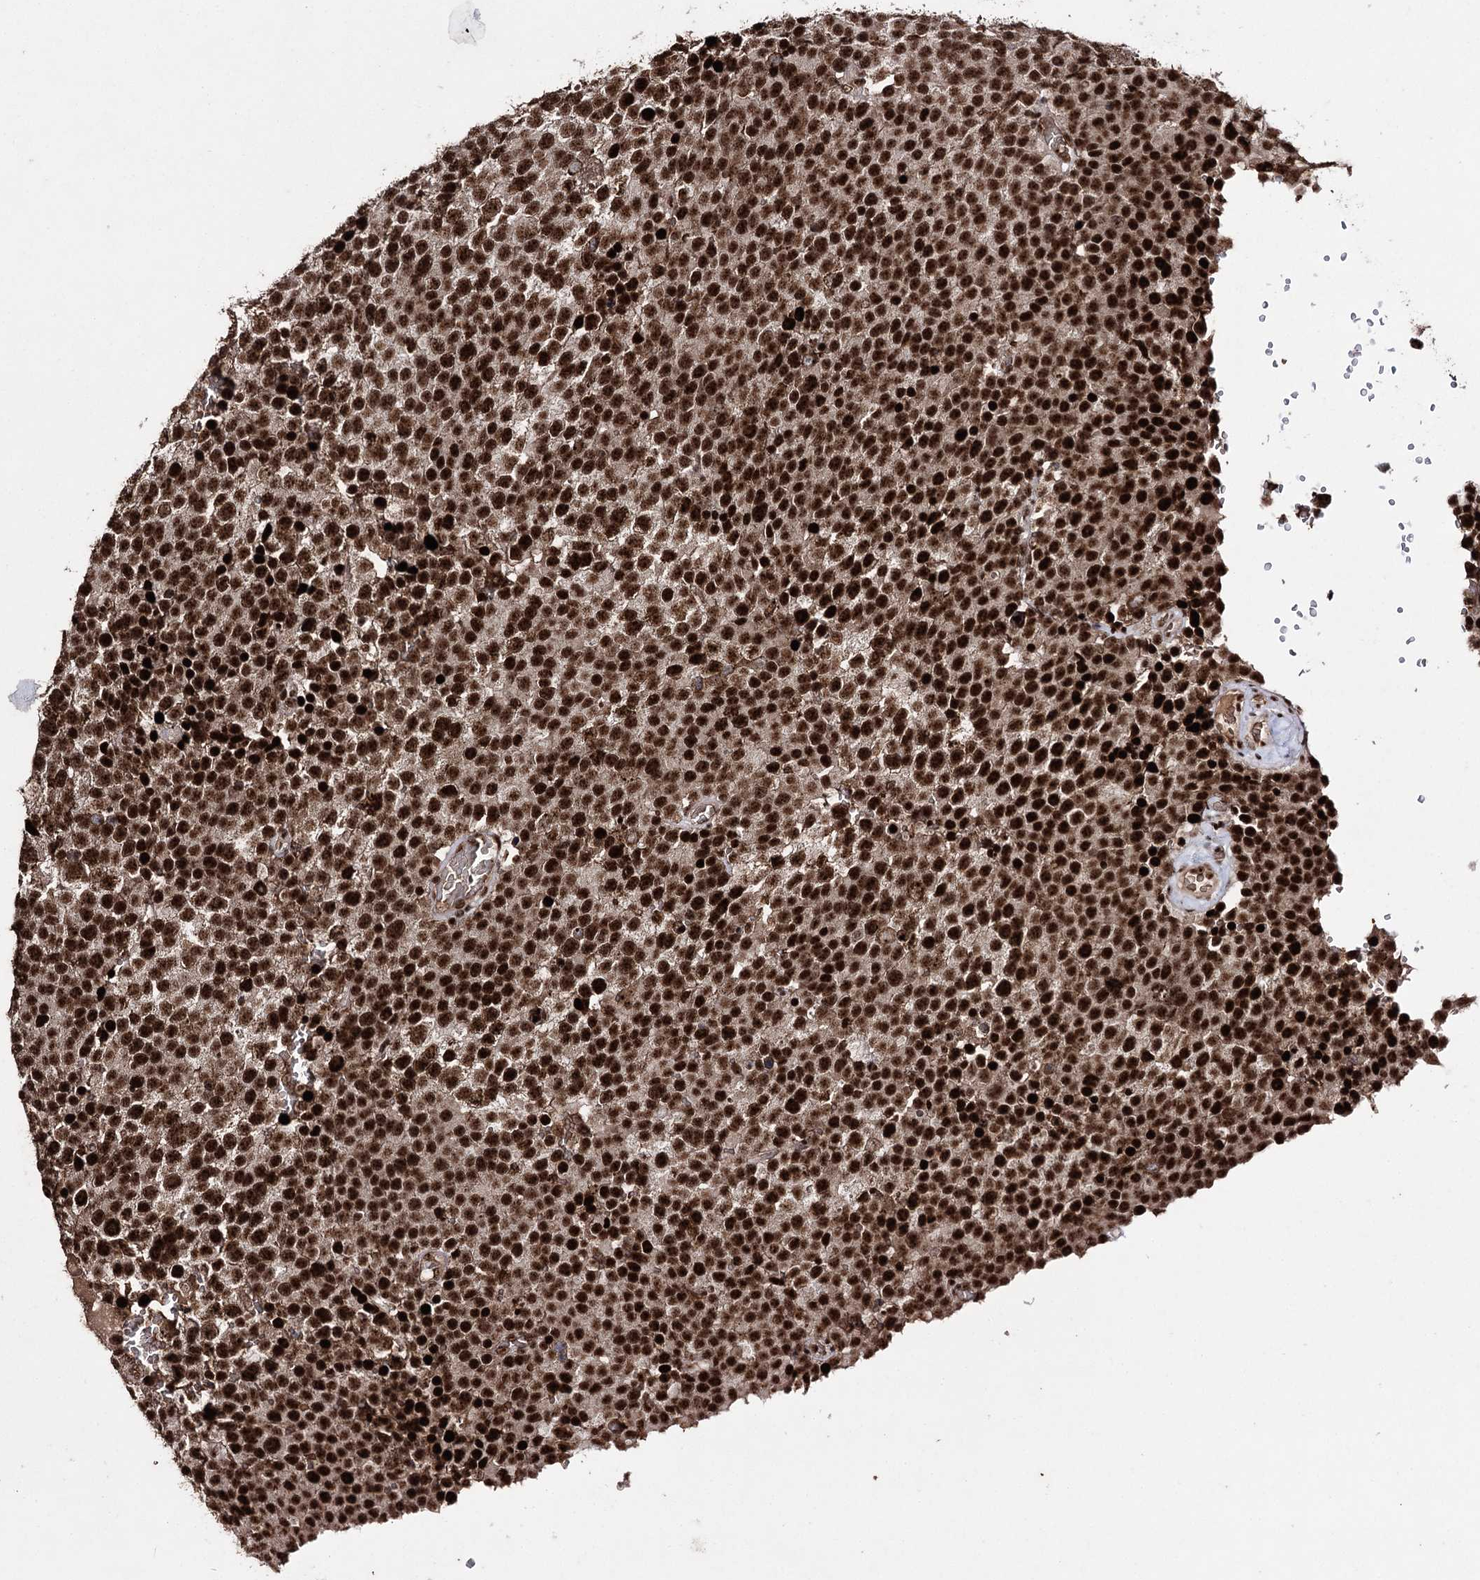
{"staining": {"intensity": "strong", "quantity": ">75%", "location": "nuclear"}, "tissue": "testis cancer", "cell_type": "Tumor cells", "image_type": "cancer", "snomed": [{"axis": "morphology", "description": "Seminoma, NOS"}, {"axis": "topography", "description": "Testis"}], "caption": "An image of testis cancer stained for a protein demonstrates strong nuclear brown staining in tumor cells.", "gene": "PRPF40A", "patient": {"sex": "male", "age": 71}}